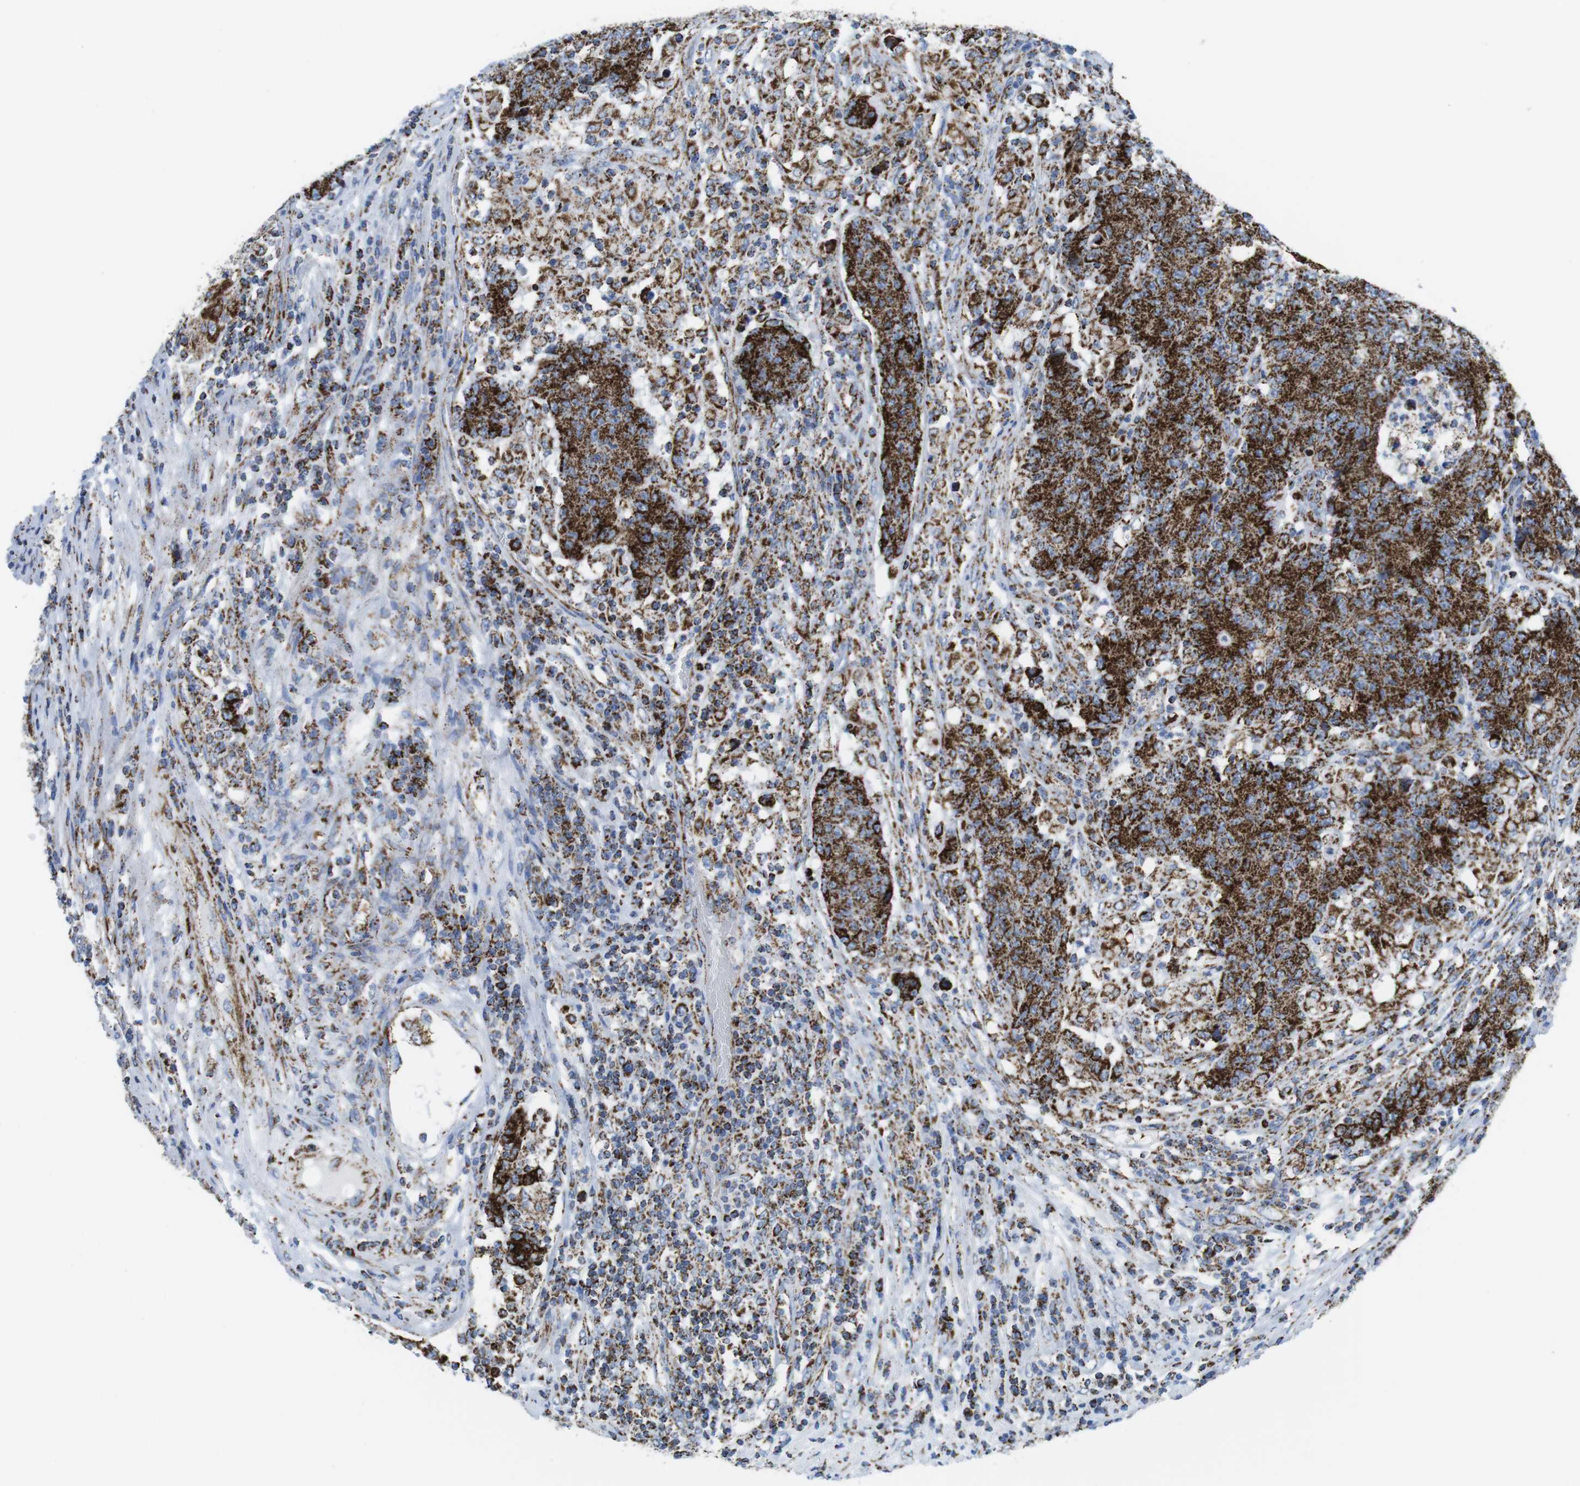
{"staining": {"intensity": "strong", "quantity": ">75%", "location": "cytoplasmic/membranous"}, "tissue": "colorectal cancer", "cell_type": "Tumor cells", "image_type": "cancer", "snomed": [{"axis": "morphology", "description": "Normal tissue, NOS"}, {"axis": "morphology", "description": "Adenocarcinoma, NOS"}, {"axis": "topography", "description": "Colon"}], "caption": "Colorectal cancer (adenocarcinoma) stained with immunohistochemistry displays strong cytoplasmic/membranous positivity in about >75% of tumor cells.", "gene": "ATP5PO", "patient": {"sex": "female", "age": 75}}